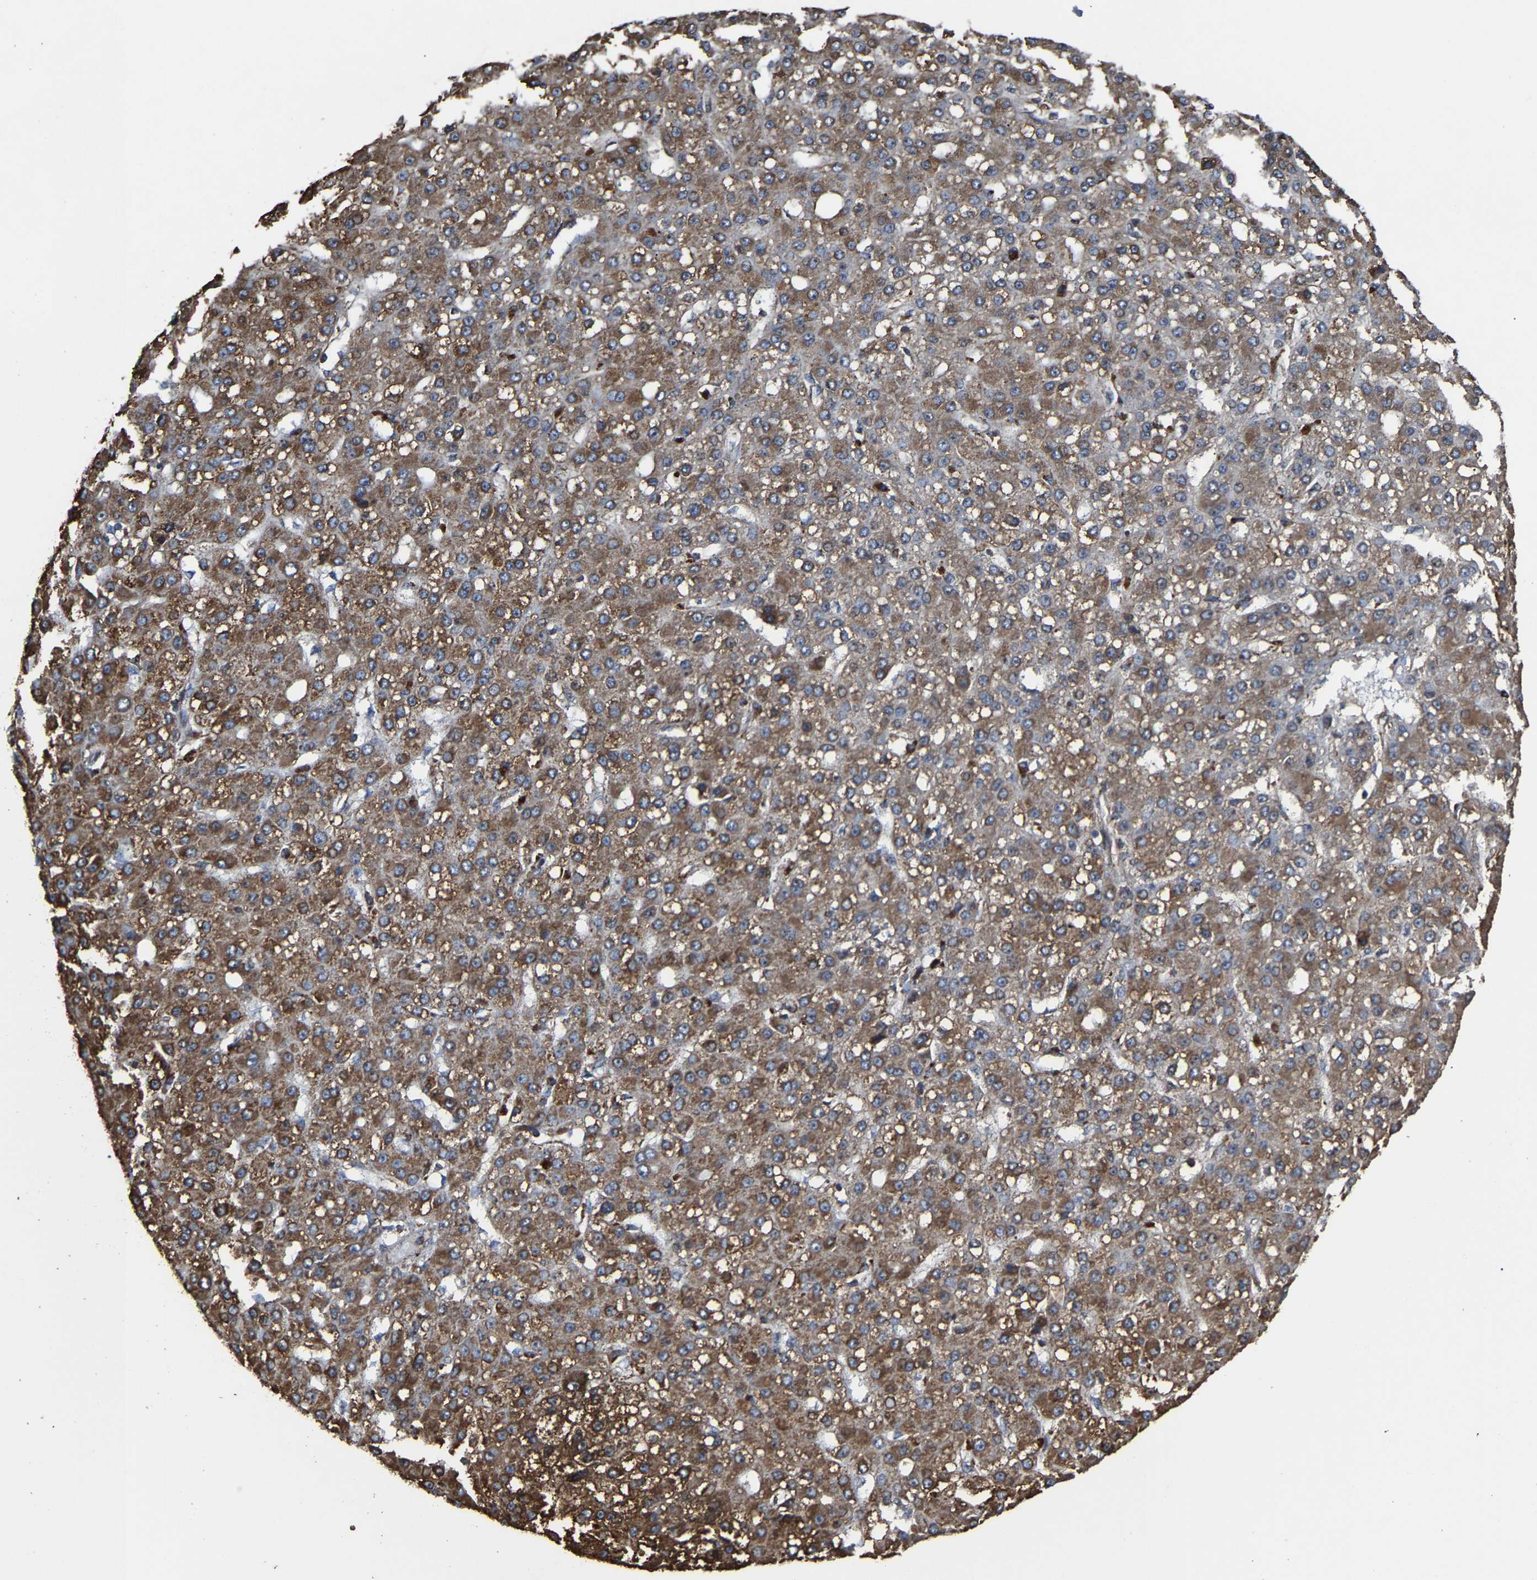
{"staining": {"intensity": "moderate", "quantity": ">75%", "location": "cytoplasmic/membranous"}, "tissue": "liver cancer", "cell_type": "Tumor cells", "image_type": "cancer", "snomed": [{"axis": "morphology", "description": "Carcinoma, Hepatocellular, NOS"}, {"axis": "topography", "description": "Liver"}], "caption": "Protein expression by IHC demonstrates moderate cytoplasmic/membranous staining in about >75% of tumor cells in liver hepatocellular carcinoma.", "gene": "NDUFV3", "patient": {"sex": "male", "age": 67}}